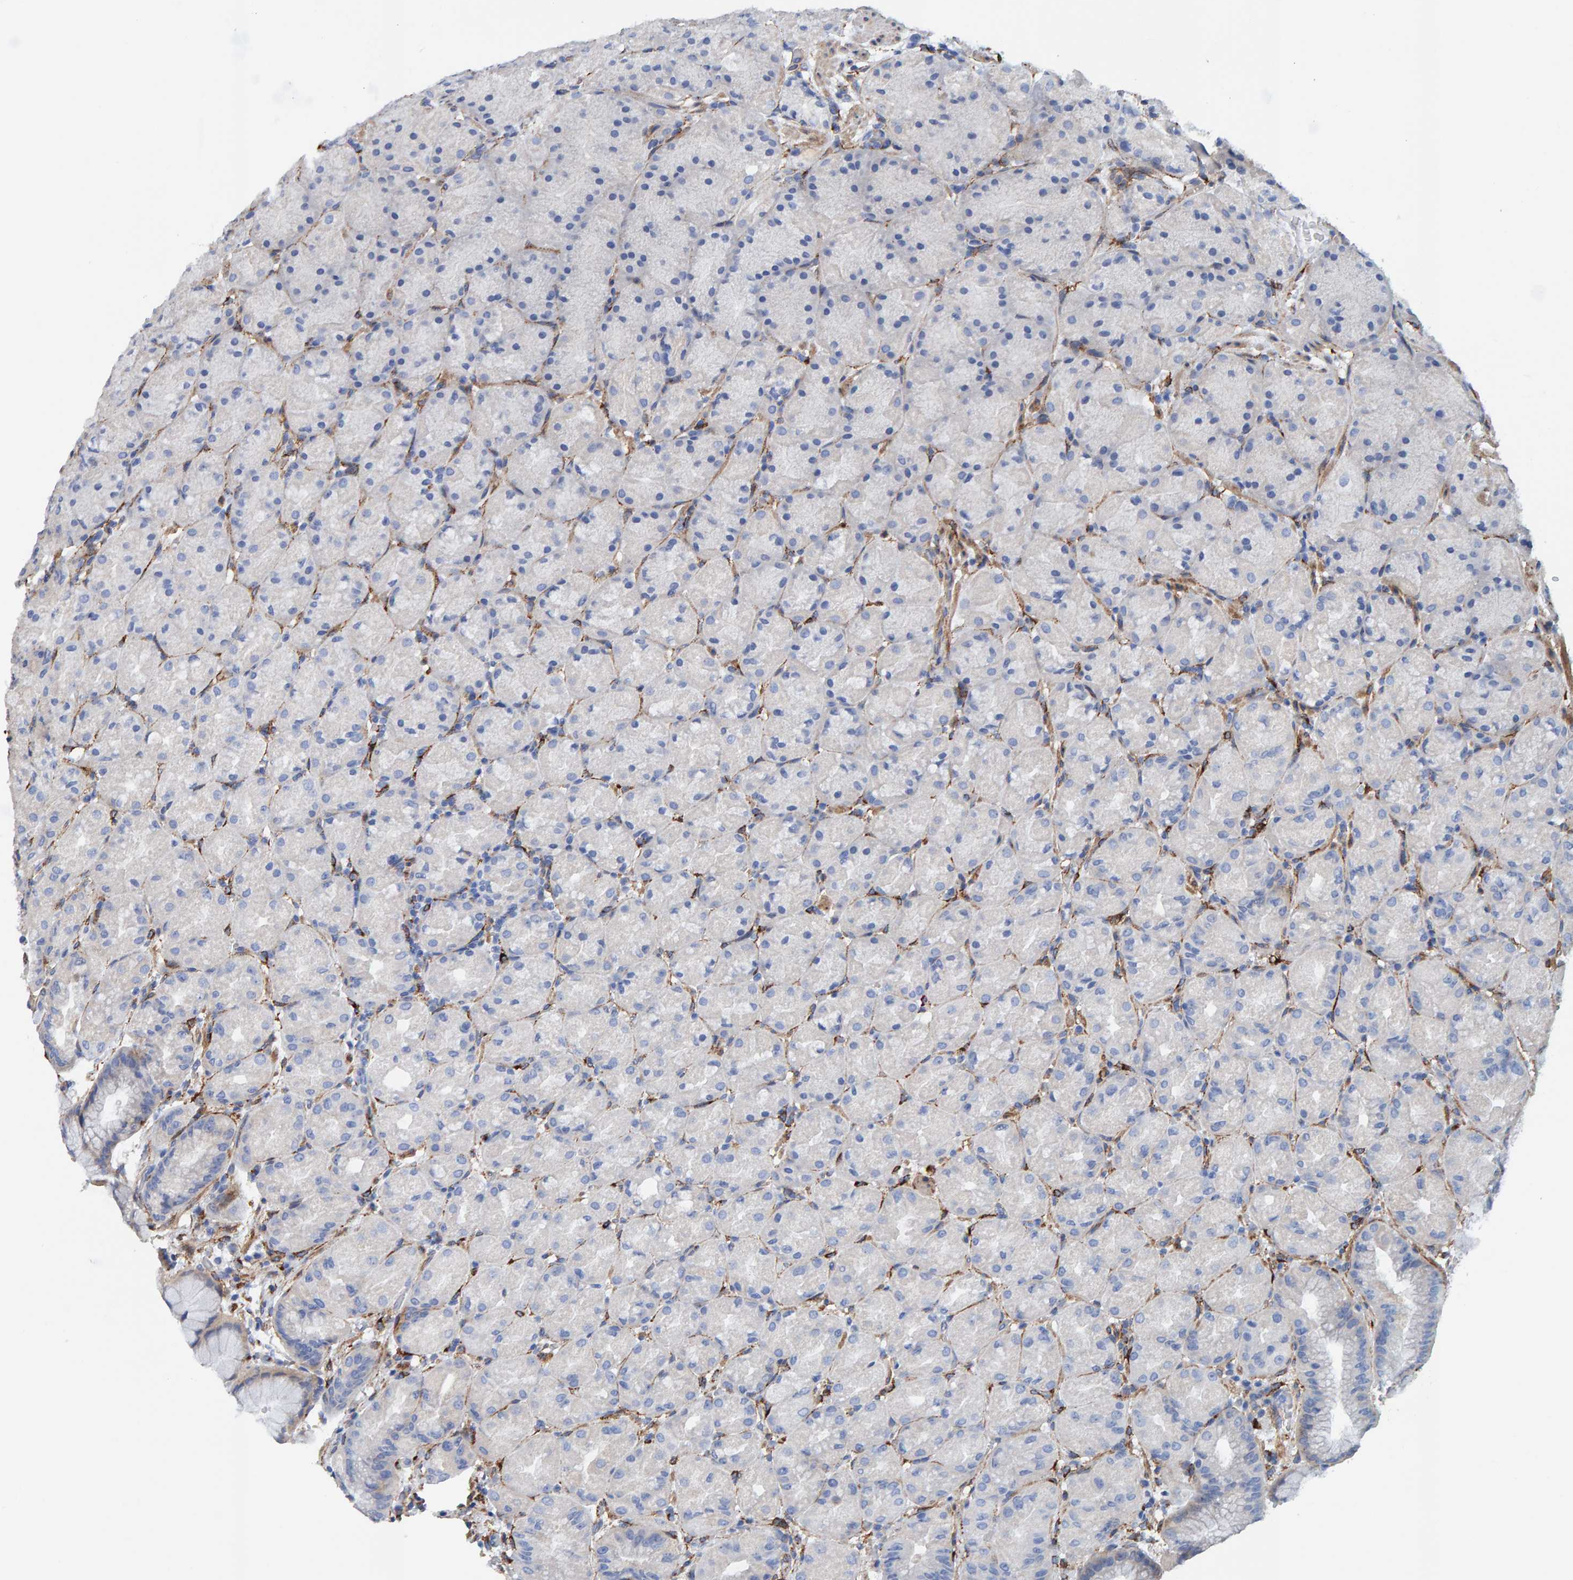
{"staining": {"intensity": "moderate", "quantity": "25%-75%", "location": "cytoplasmic/membranous"}, "tissue": "stomach", "cell_type": "Glandular cells", "image_type": "normal", "snomed": [{"axis": "morphology", "description": "Normal tissue, NOS"}, {"axis": "topography", "description": "Stomach, upper"}, {"axis": "topography", "description": "Stomach"}], "caption": "High-magnification brightfield microscopy of benign stomach stained with DAB (3,3'-diaminobenzidine) (brown) and counterstained with hematoxylin (blue). glandular cells exhibit moderate cytoplasmic/membranous positivity is present in approximately25%-75% of cells. (DAB IHC with brightfield microscopy, high magnification).", "gene": "LRP1", "patient": {"sex": "male", "age": 48}}